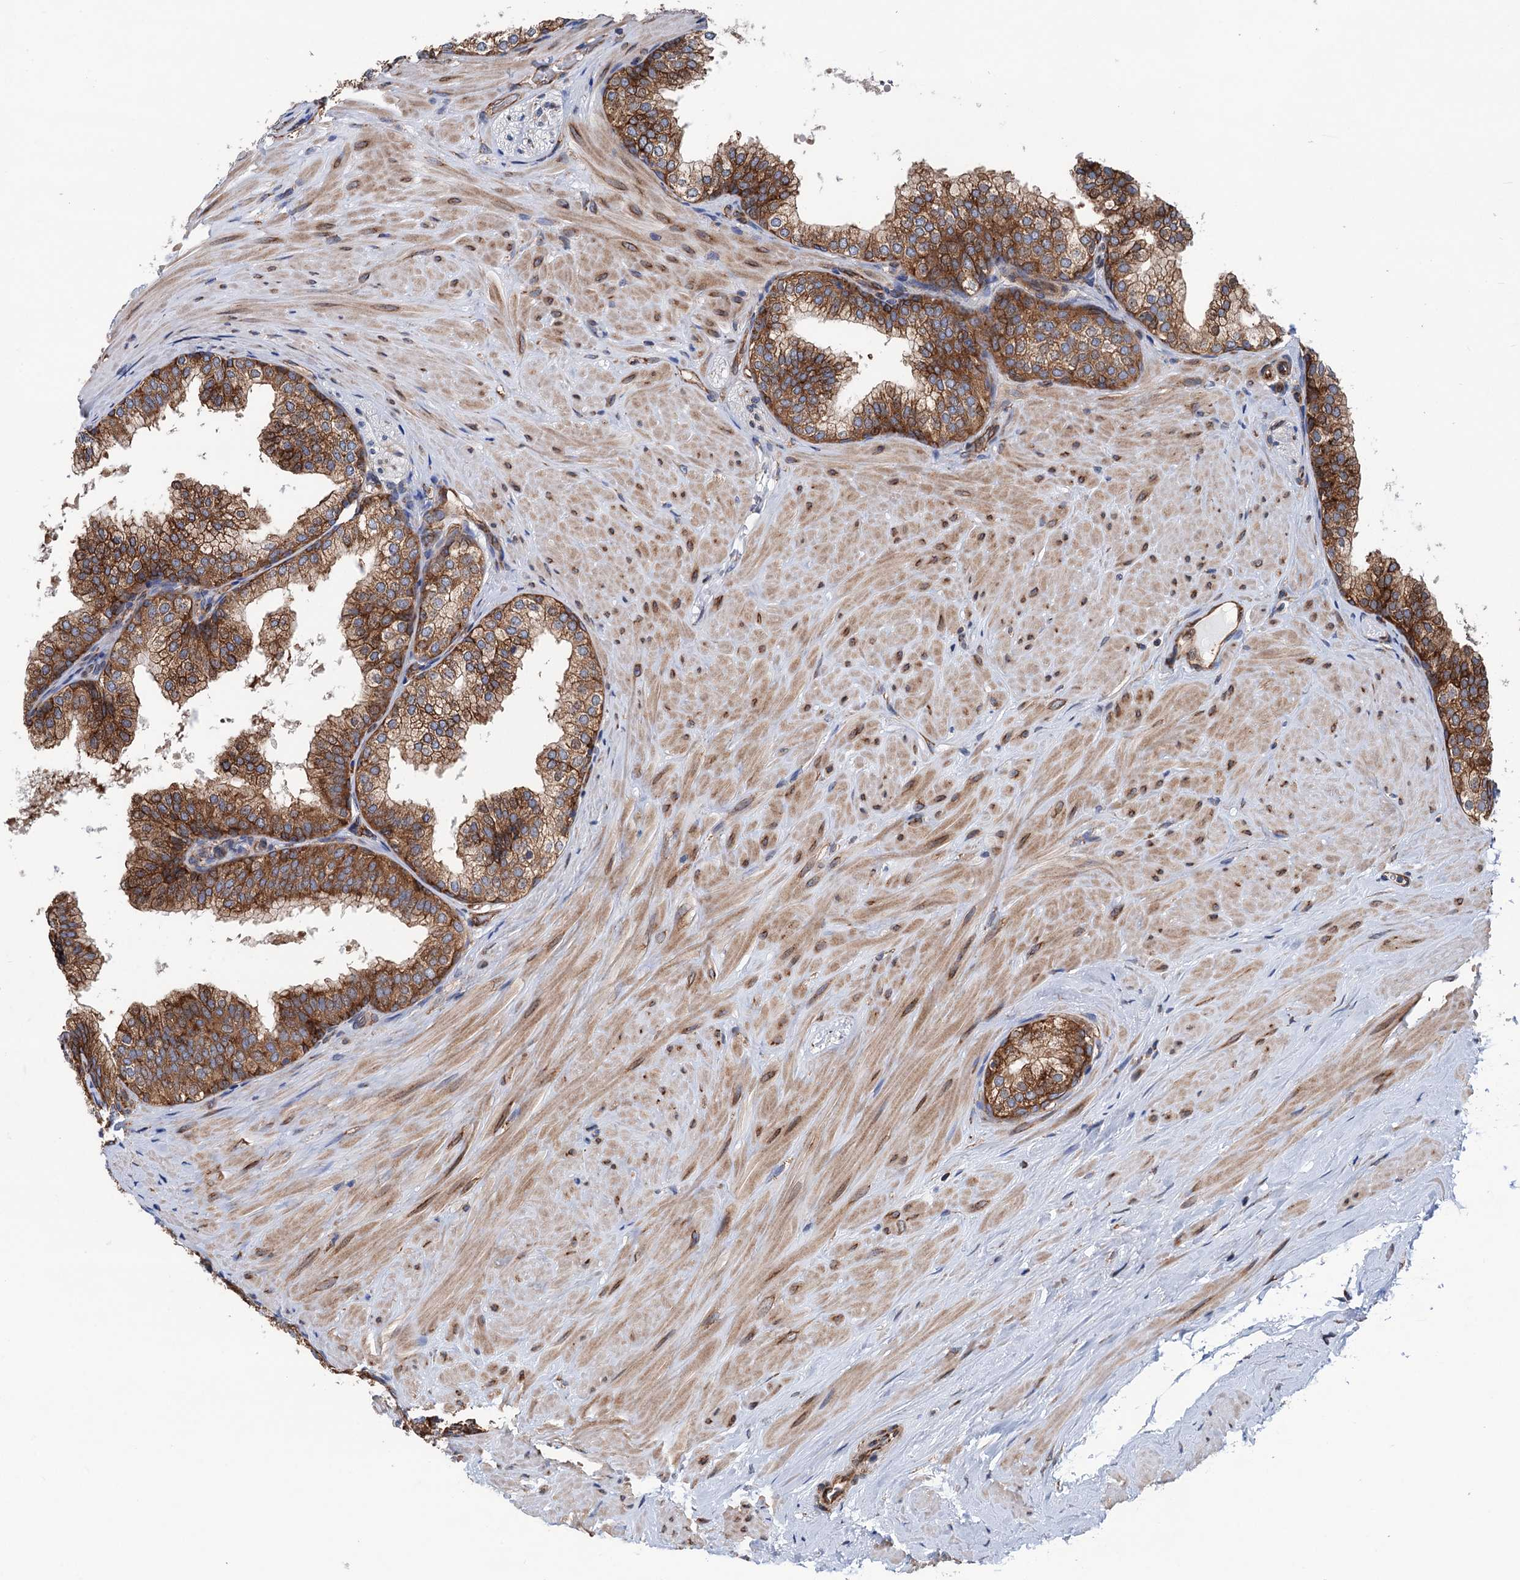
{"staining": {"intensity": "moderate", "quantity": ">75%", "location": "cytoplasmic/membranous"}, "tissue": "prostate", "cell_type": "Glandular cells", "image_type": "normal", "snomed": [{"axis": "morphology", "description": "Normal tissue, NOS"}, {"axis": "topography", "description": "Prostate"}], "caption": "Moderate cytoplasmic/membranous expression for a protein is seen in approximately >75% of glandular cells of benign prostate using IHC.", "gene": "SLC12A7", "patient": {"sex": "male", "age": 60}}